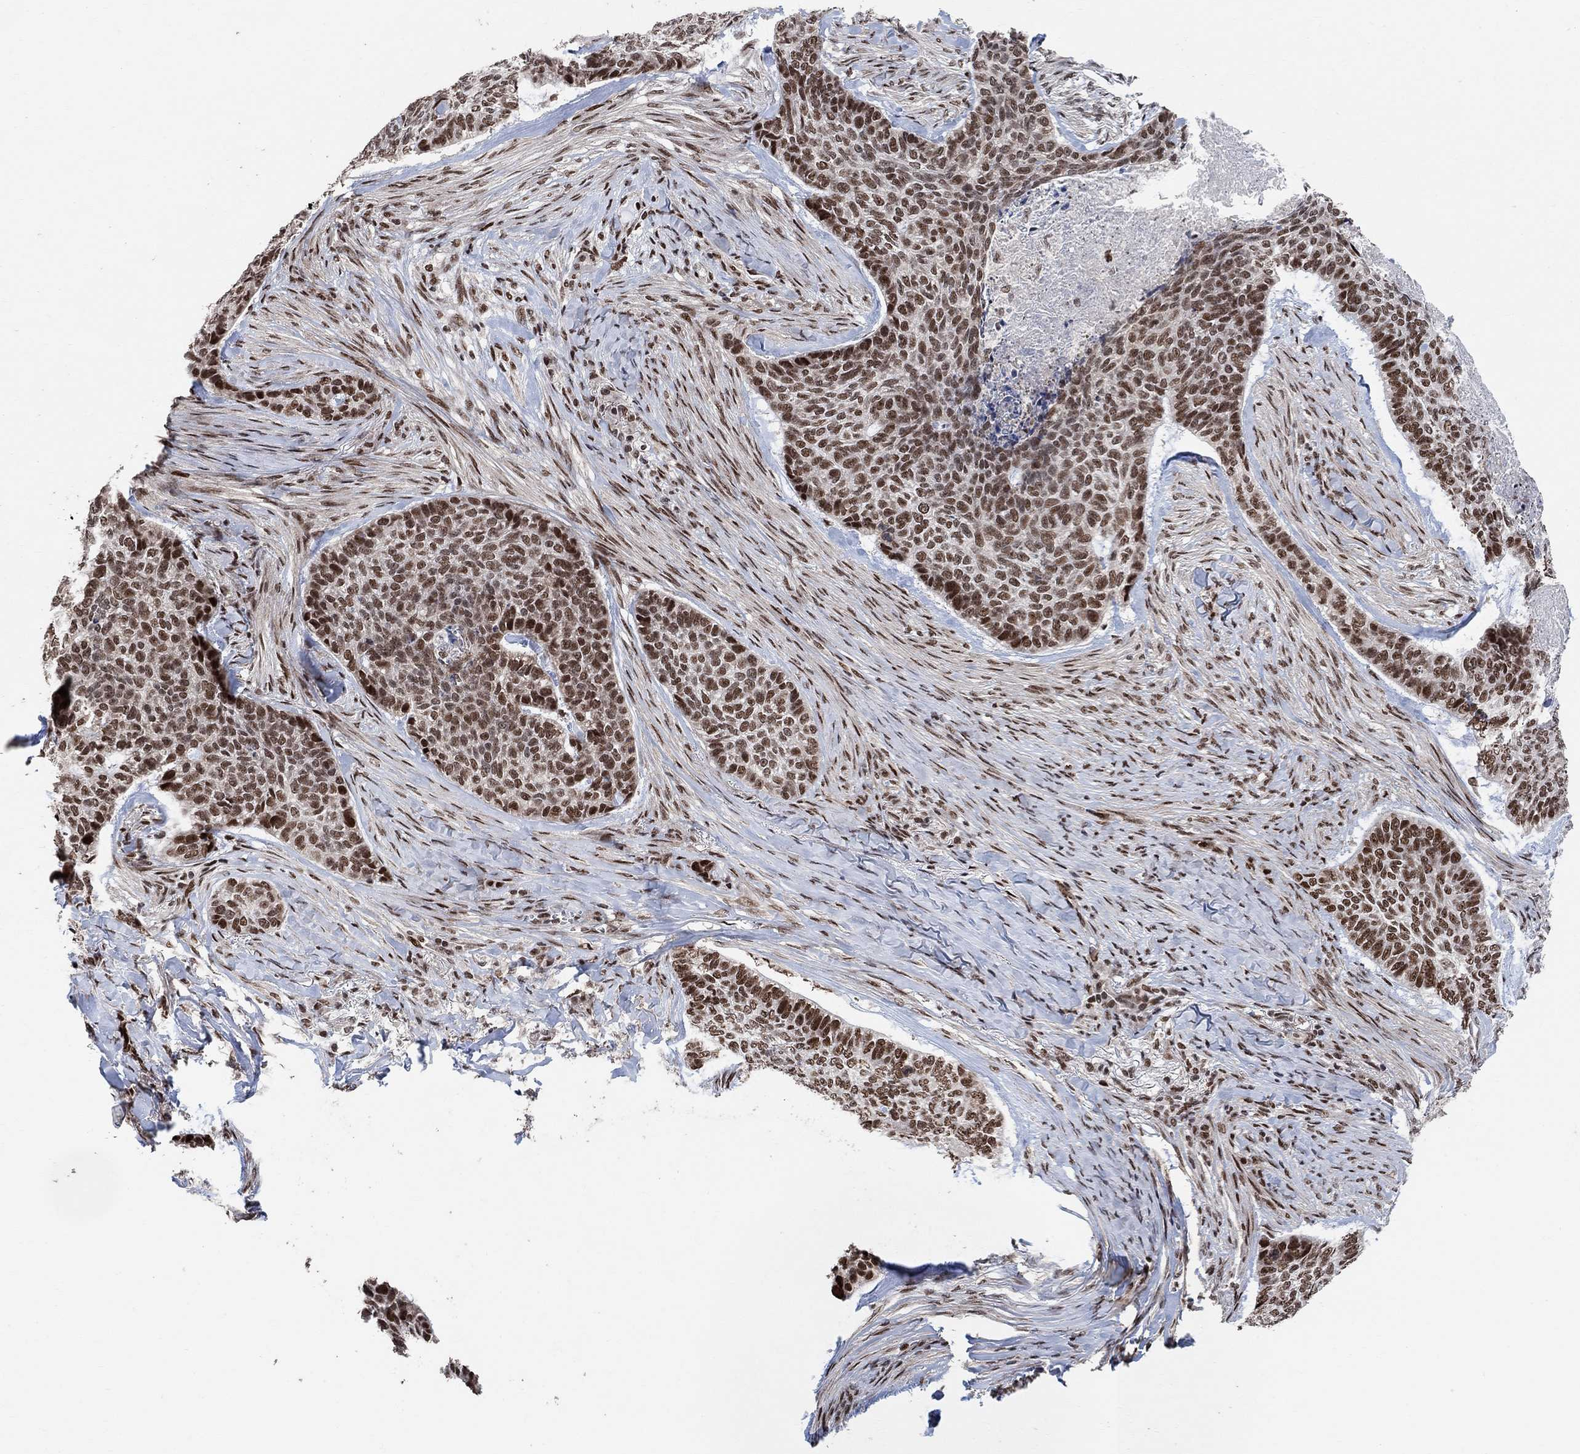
{"staining": {"intensity": "strong", "quantity": ">75%", "location": "nuclear"}, "tissue": "skin cancer", "cell_type": "Tumor cells", "image_type": "cancer", "snomed": [{"axis": "morphology", "description": "Basal cell carcinoma"}, {"axis": "topography", "description": "Skin"}], "caption": "The photomicrograph shows immunohistochemical staining of skin cancer (basal cell carcinoma). There is strong nuclear positivity is appreciated in about >75% of tumor cells.", "gene": "E4F1", "patient": {"sex": "female", "age": 69}}